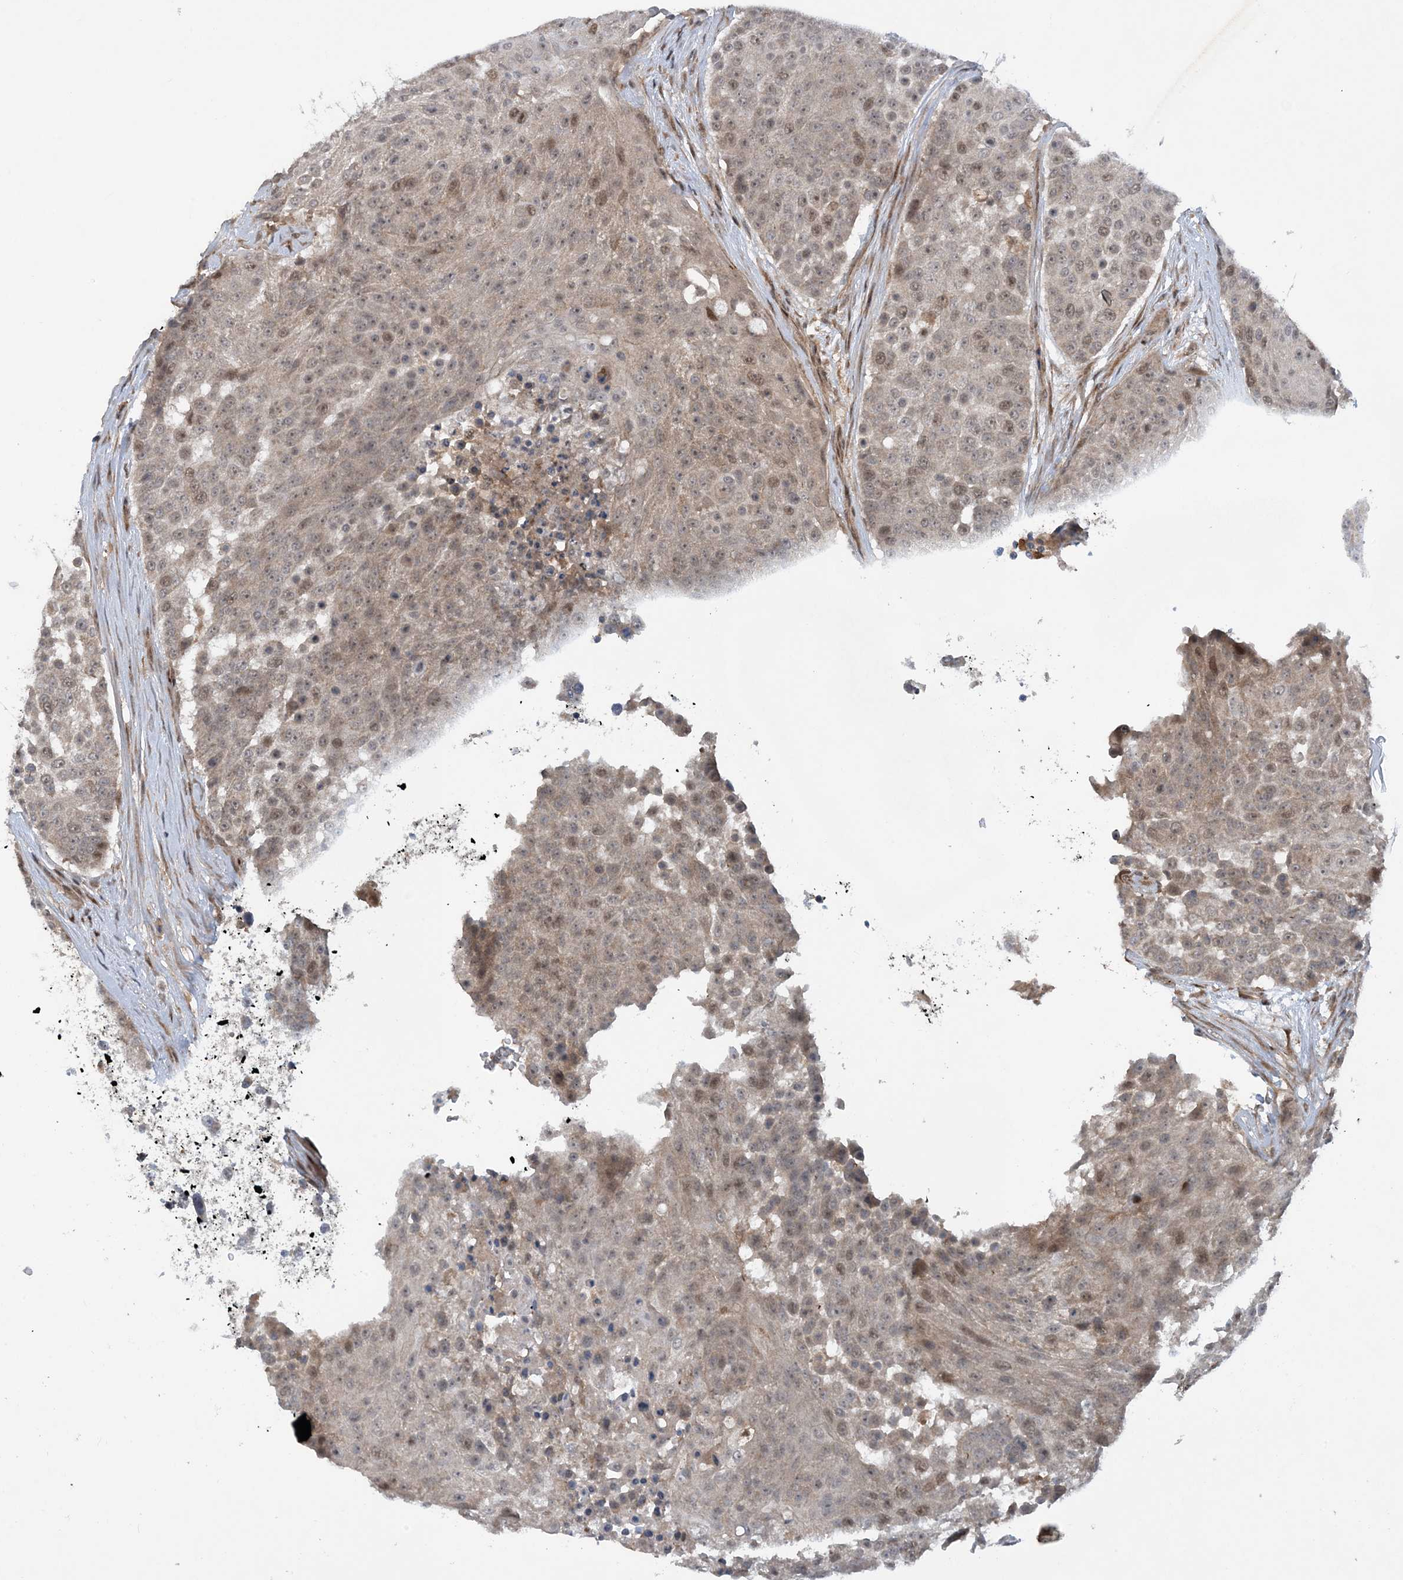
{"staining": {"intensity": "weak", "quantity": "25%-75%", "location": "cytoplasmic/membranous,nuclear"}, "tissue": "urothelial cancer", "cell_type": "Tumor cells", "image_type": "cancer", "snomed": [{"axis": "morphology", "description": "Urothelial carcinoma, High grade"}, {"axis": "topography", "description": "Urinary bladder"}], "caption": "High-magnification brightfield microscopy of urothelial cancer stained with DAB (brown) and counterstained with hematoxylin (blue). tumor cells exhibit weak cytoplasmic/membranous and nuclear staining is present in about25%-75% of cells.", "gene": "HEMK1", "patient": {"sex": "female", "age": 63}}